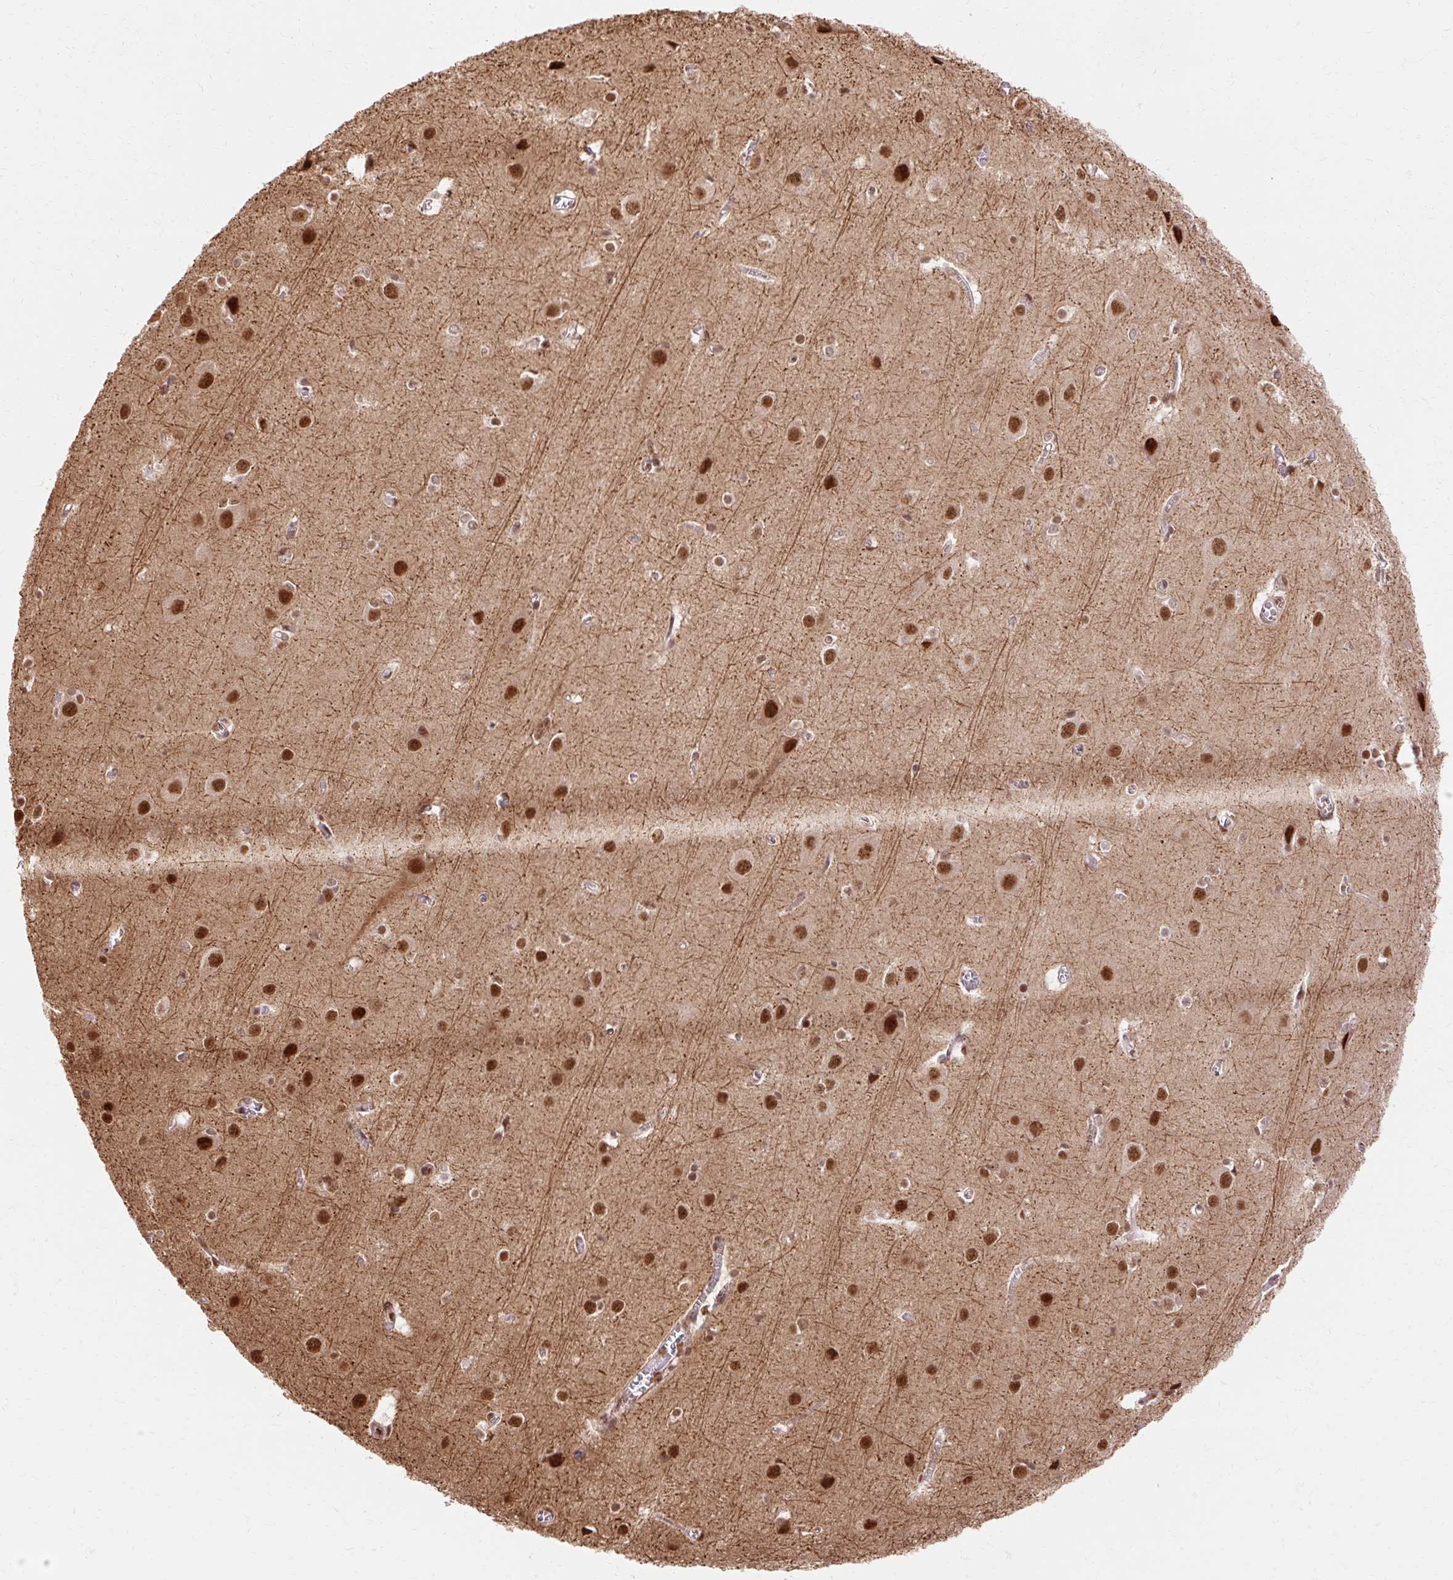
{"staining": {"intensity": "moderate", "quantity": ">75%", "location": "nuclear"}, "tissue": "cerebral cortex", "cell_type": "Endothelial cells", "image_type": "normal", "snomed": [{"axis": "morphology", "description": "Normal tissue, NOS"}, {"axis": "topography", "description": "Cerebral cortex"}], "caption": "Protein expression analysis of benign human cerebral cortex reveals moderate nuclear positivity in about >75% of endothelial cells. The staining is performed using DAB brown chromogen to label protein expression. The nuclei are counter-stained blue using hematoxylin.", "gene": "MECOM", "patient": {"sex": "male", "age": 37}}